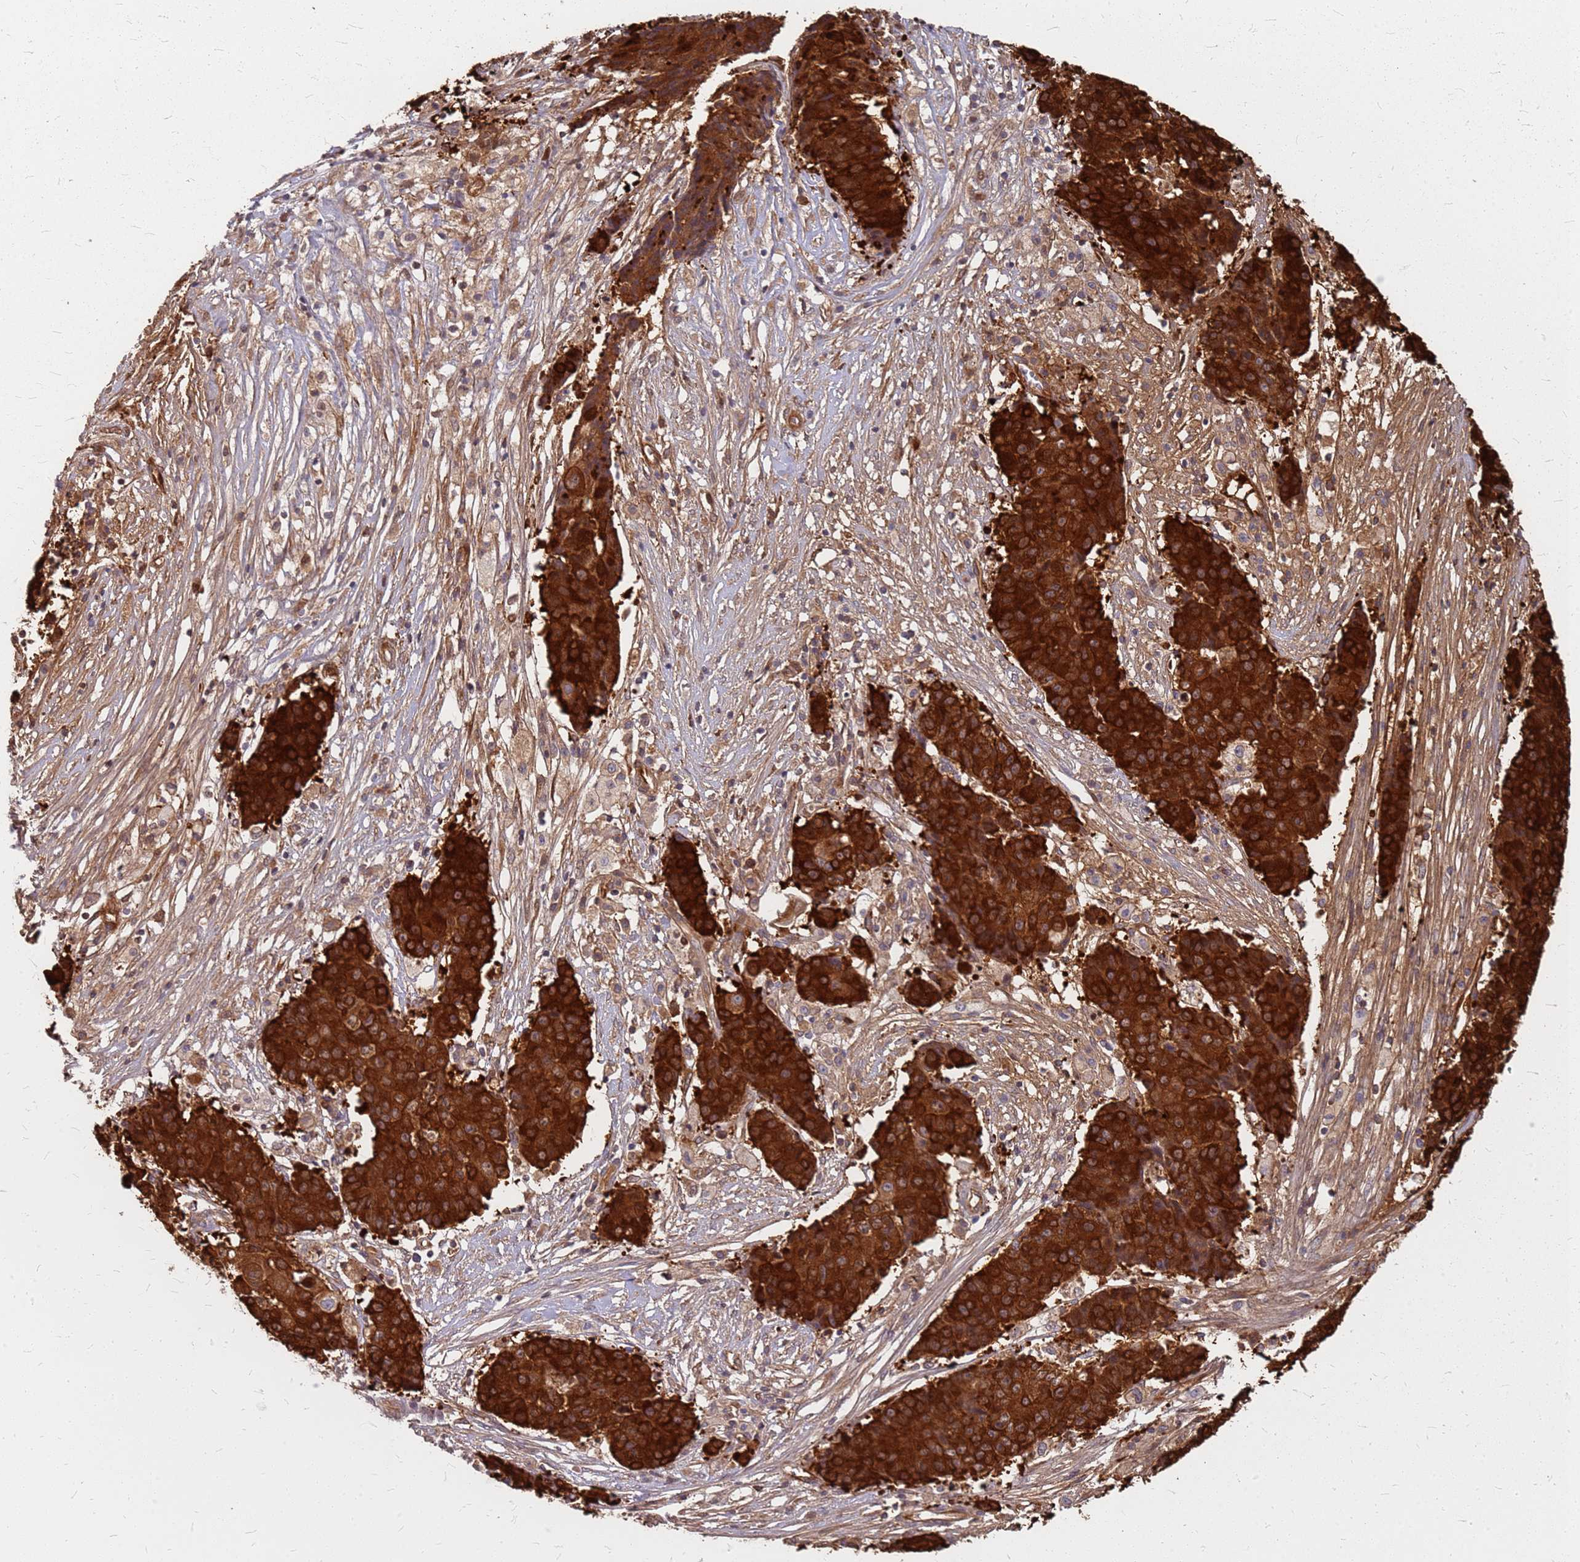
{"staining": {"intensity": "strong", "quantity": ">75%", "location": "cytoplasmic/membranous"}, "tissue": "ovarian cancer", "cell_type": "Tumor cells", "image_type": "cancer", "snomed": [{"axis": "morphology", "description": "Carcinoma, endometroid"}, {"axis": "topography", "description": "Ovary"}], "caption": "Immunohistochemical staining of ovarian cancer (endometroid carcinoma) shows high levels of strong cytoplasmic/membranous expression in approximately >75% of tumor cells.", "gene": "HDX", "patient": {"sex": "female", "age": 42}}